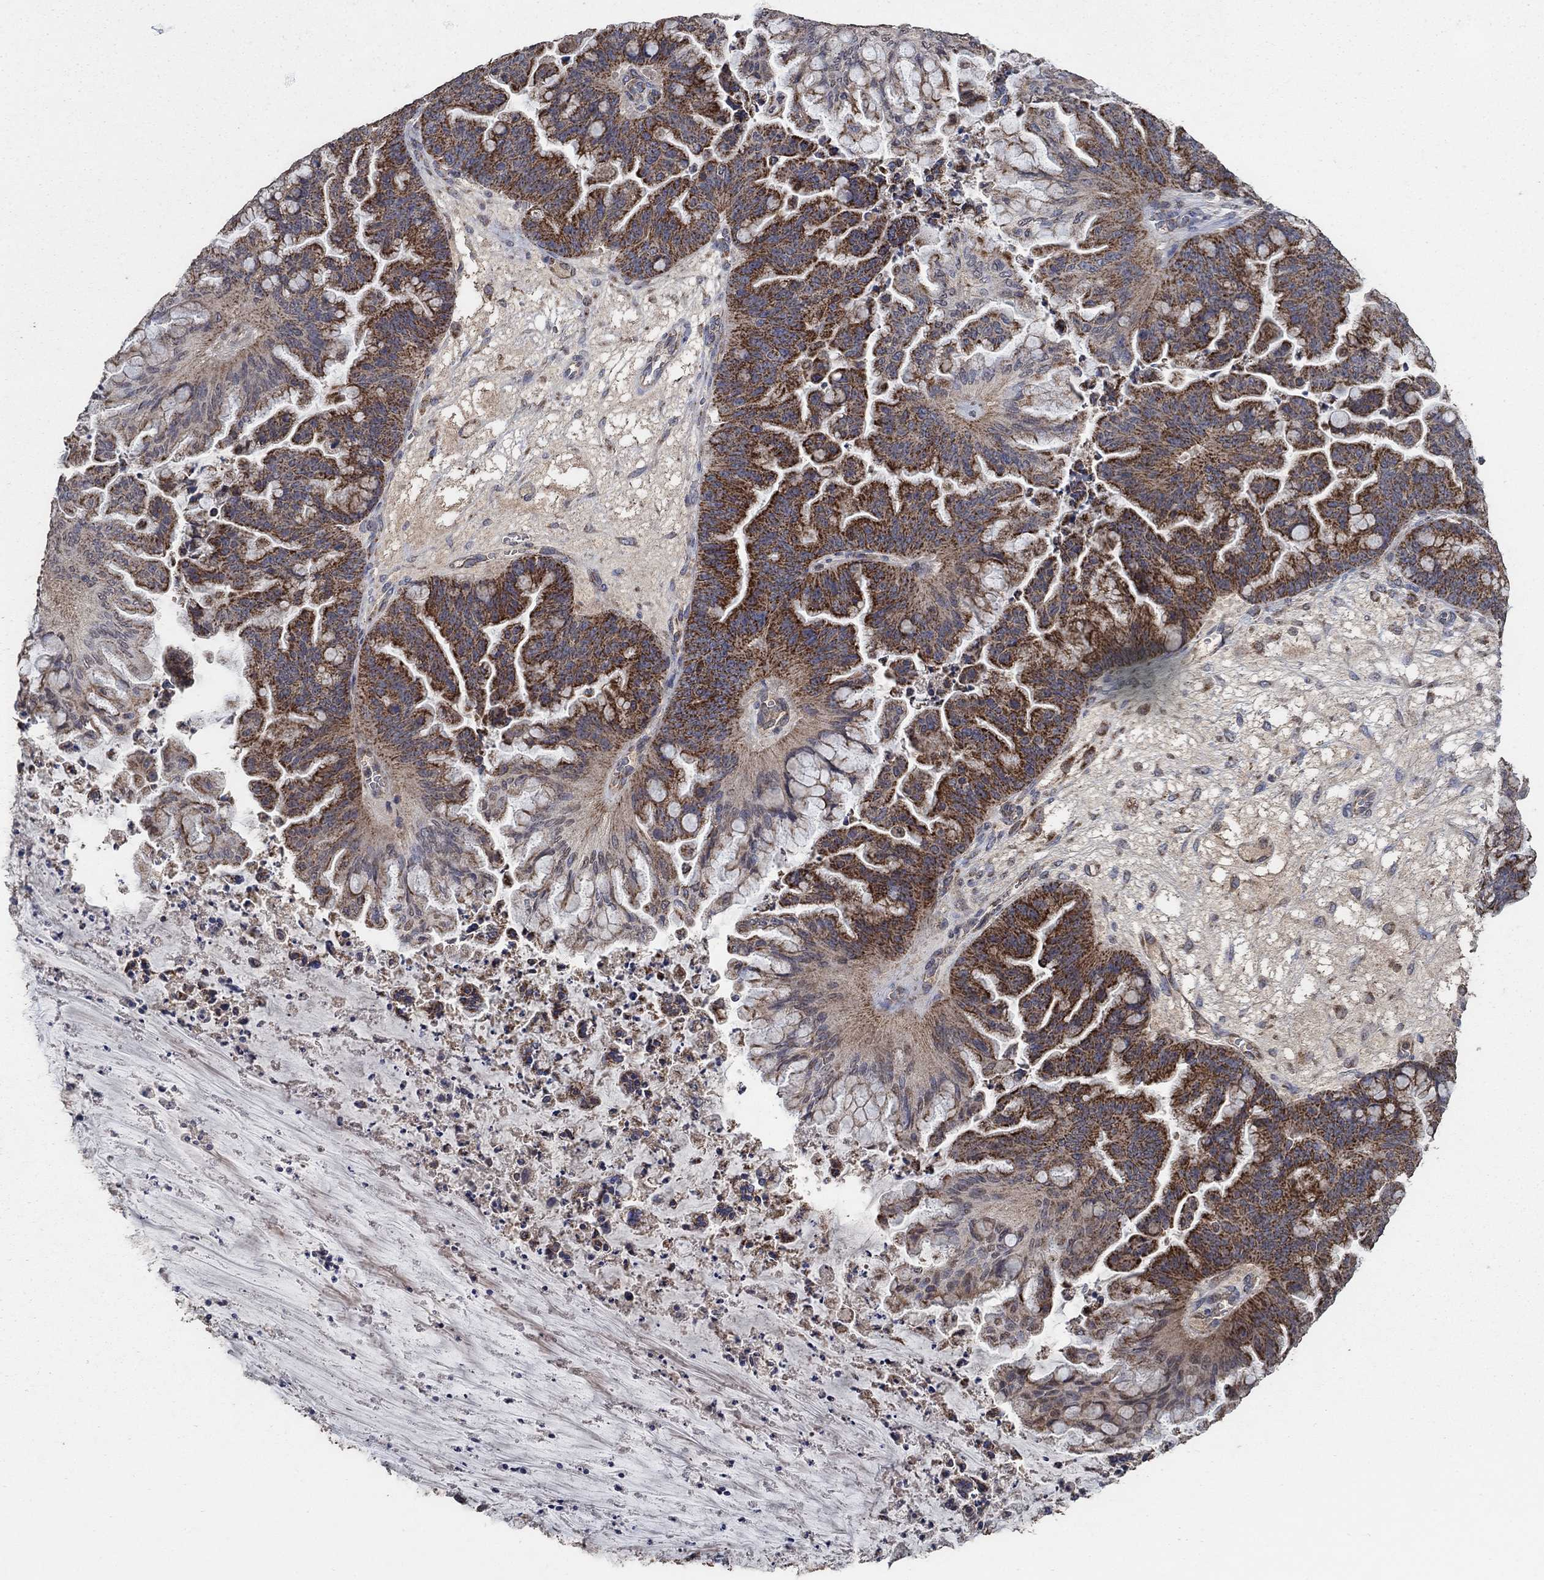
{"staining": {"intensity": "strong", "quantity": "25%-75%", "location": "cytoplasmic/membranous"}, "tissue": "ovarian cancer", "cell_type": "Tumor cells", "image_type": "cancer", "snomed": [{"axis": "morphology", "description": "Cystadenocarcinoma, mucinous, NOS"}, {"axis": "topography", "description": "Ovary"}], "caption": "Strong cytoplasmic/membranous expression is present in about 25%-75% of tumor cells in ovarian cancer. (Stains: DAB (3,3'-diaminobenzidine) in brown, nuclei in blue, Microscopy: brightfield microscopy at high magnification).", "gene": "MRPS24", "patient": {"sex": "female", "age": 67}}